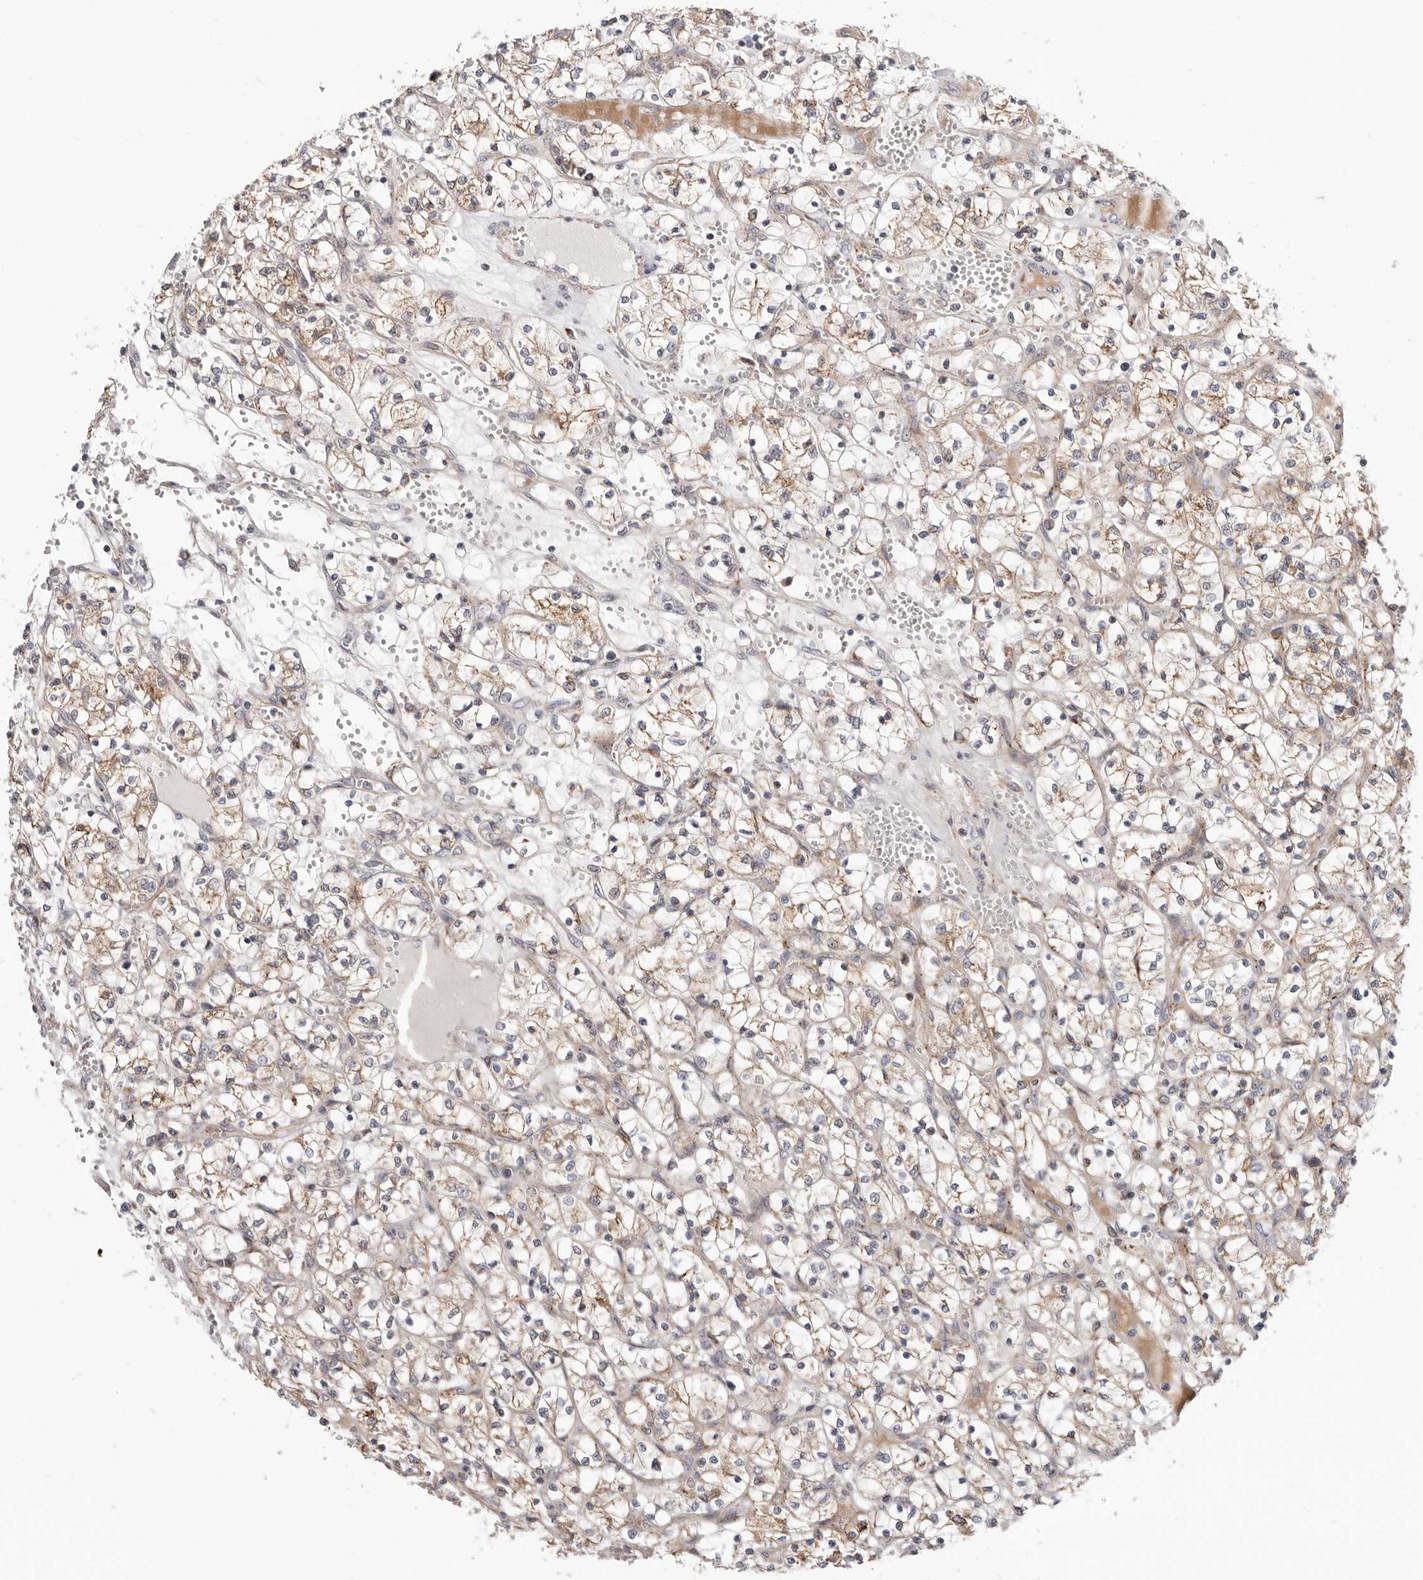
{"staining": {"intensity": "weak", "quantity": ">75%", "location": "cytoplasmic/membranous"}, "tissue": "renal cancer", "cell_type": "Tumor cells", "image_type": "cancer", "snomed": [{"axis": "morphology", "description": "Adenocarcinoma, NOS"}, {"axis": "topography", "description": "Kidney"}], "caption": "Protein analysis of renal adenocarcinoma tissue exhibits weak cytoplasmic/membranous expression in about >75% of tumor cells.", "gene": "TOR3A", "patient": {"sex": "female", "age": 69}}